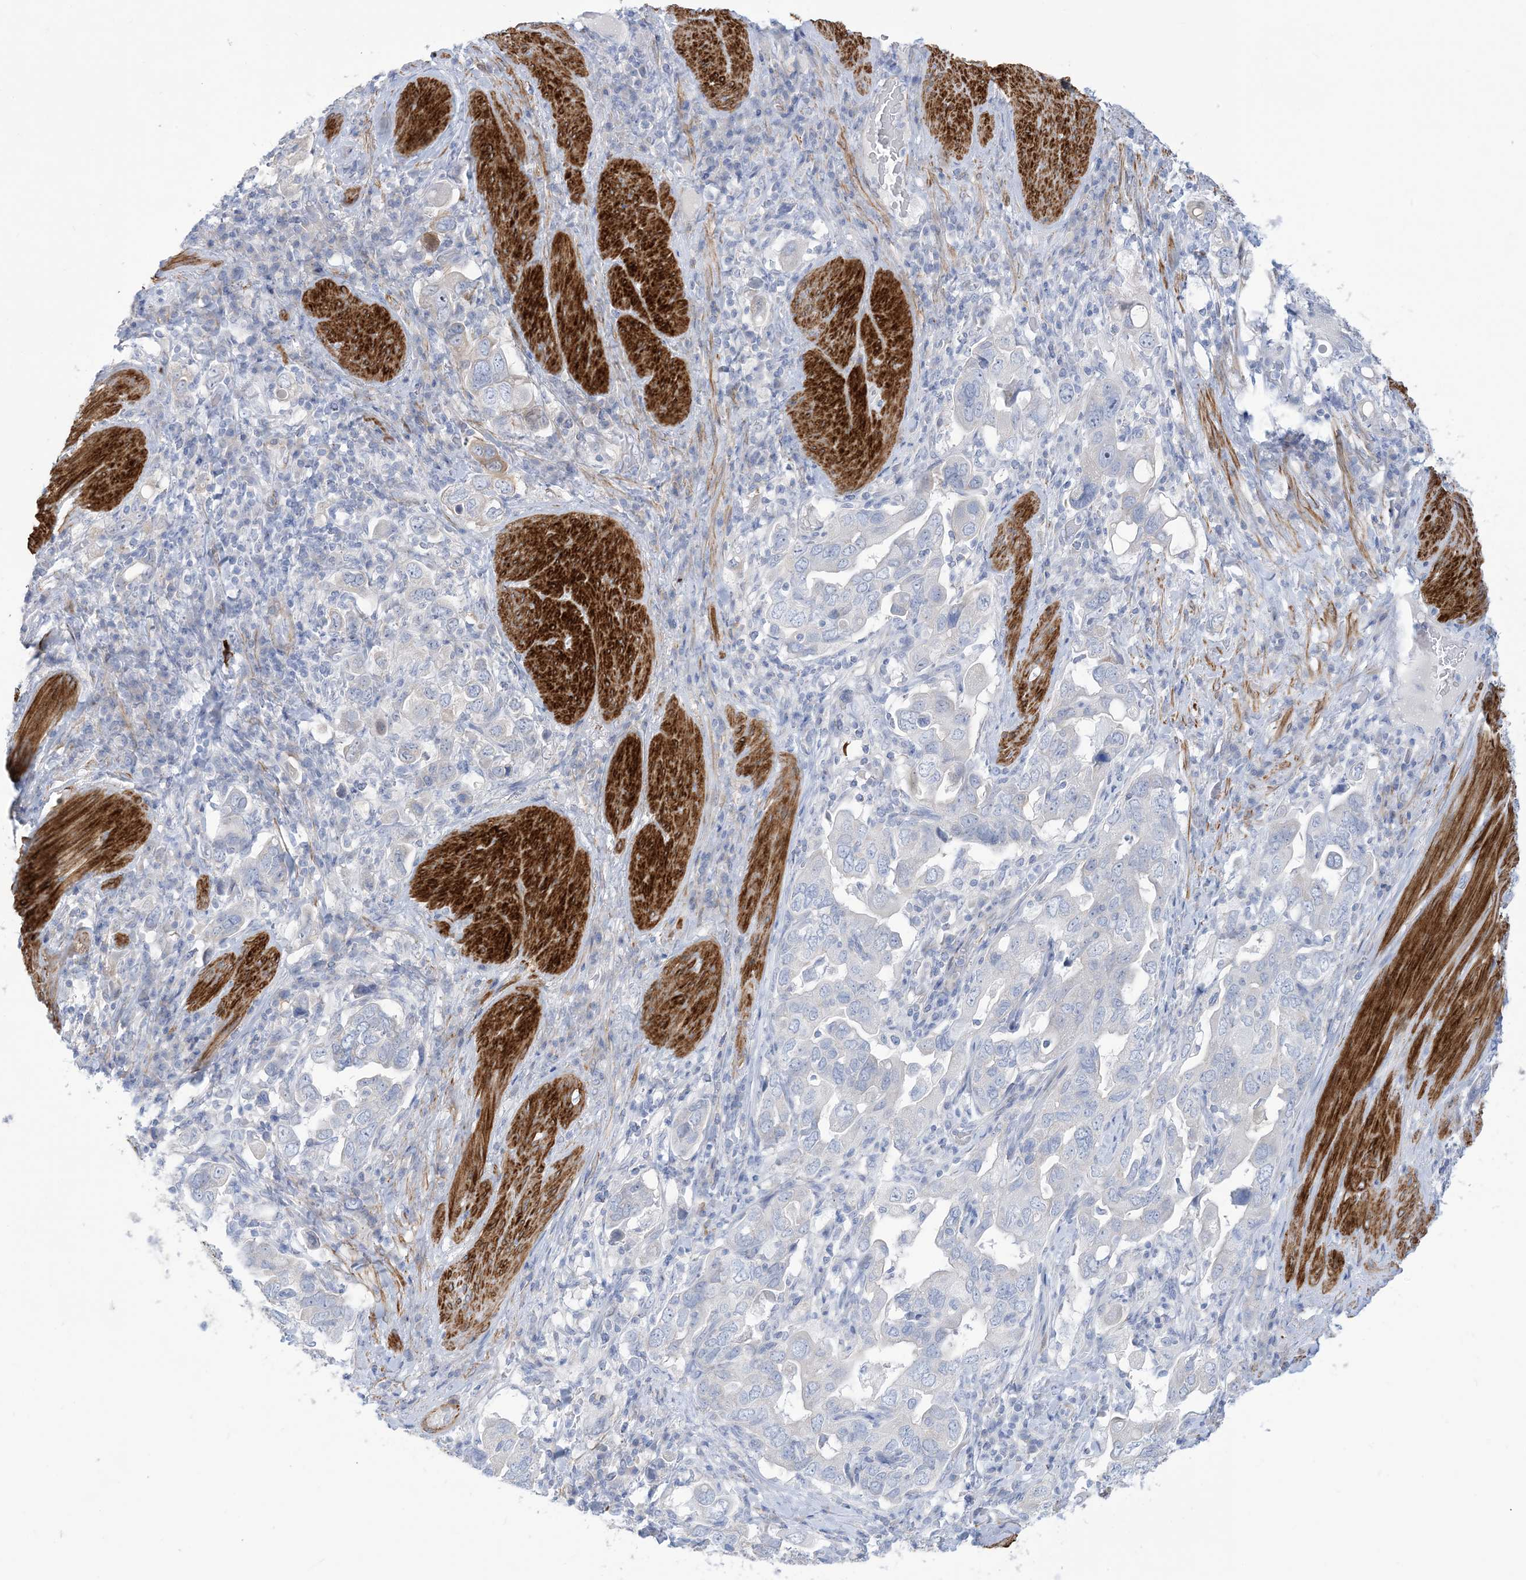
{"staining": {"intensity": "negative", "quantity": "none", "location": "none"}, "tissue": "stomach cancer", "cell_type": "Tumor cells", "image_type": "cancer", "snomed": [{"axis": "morphology", "description": "Adenocarcinoma, NOS"}, {"axis": "topography", "description": "Stomach, upper"}], "caption": "Human stomach cancer stained for a protein using IHC reveals no staining in tumor cells.", "gene": "MARS2", "patient": {"sex": "male", "age": 62}}